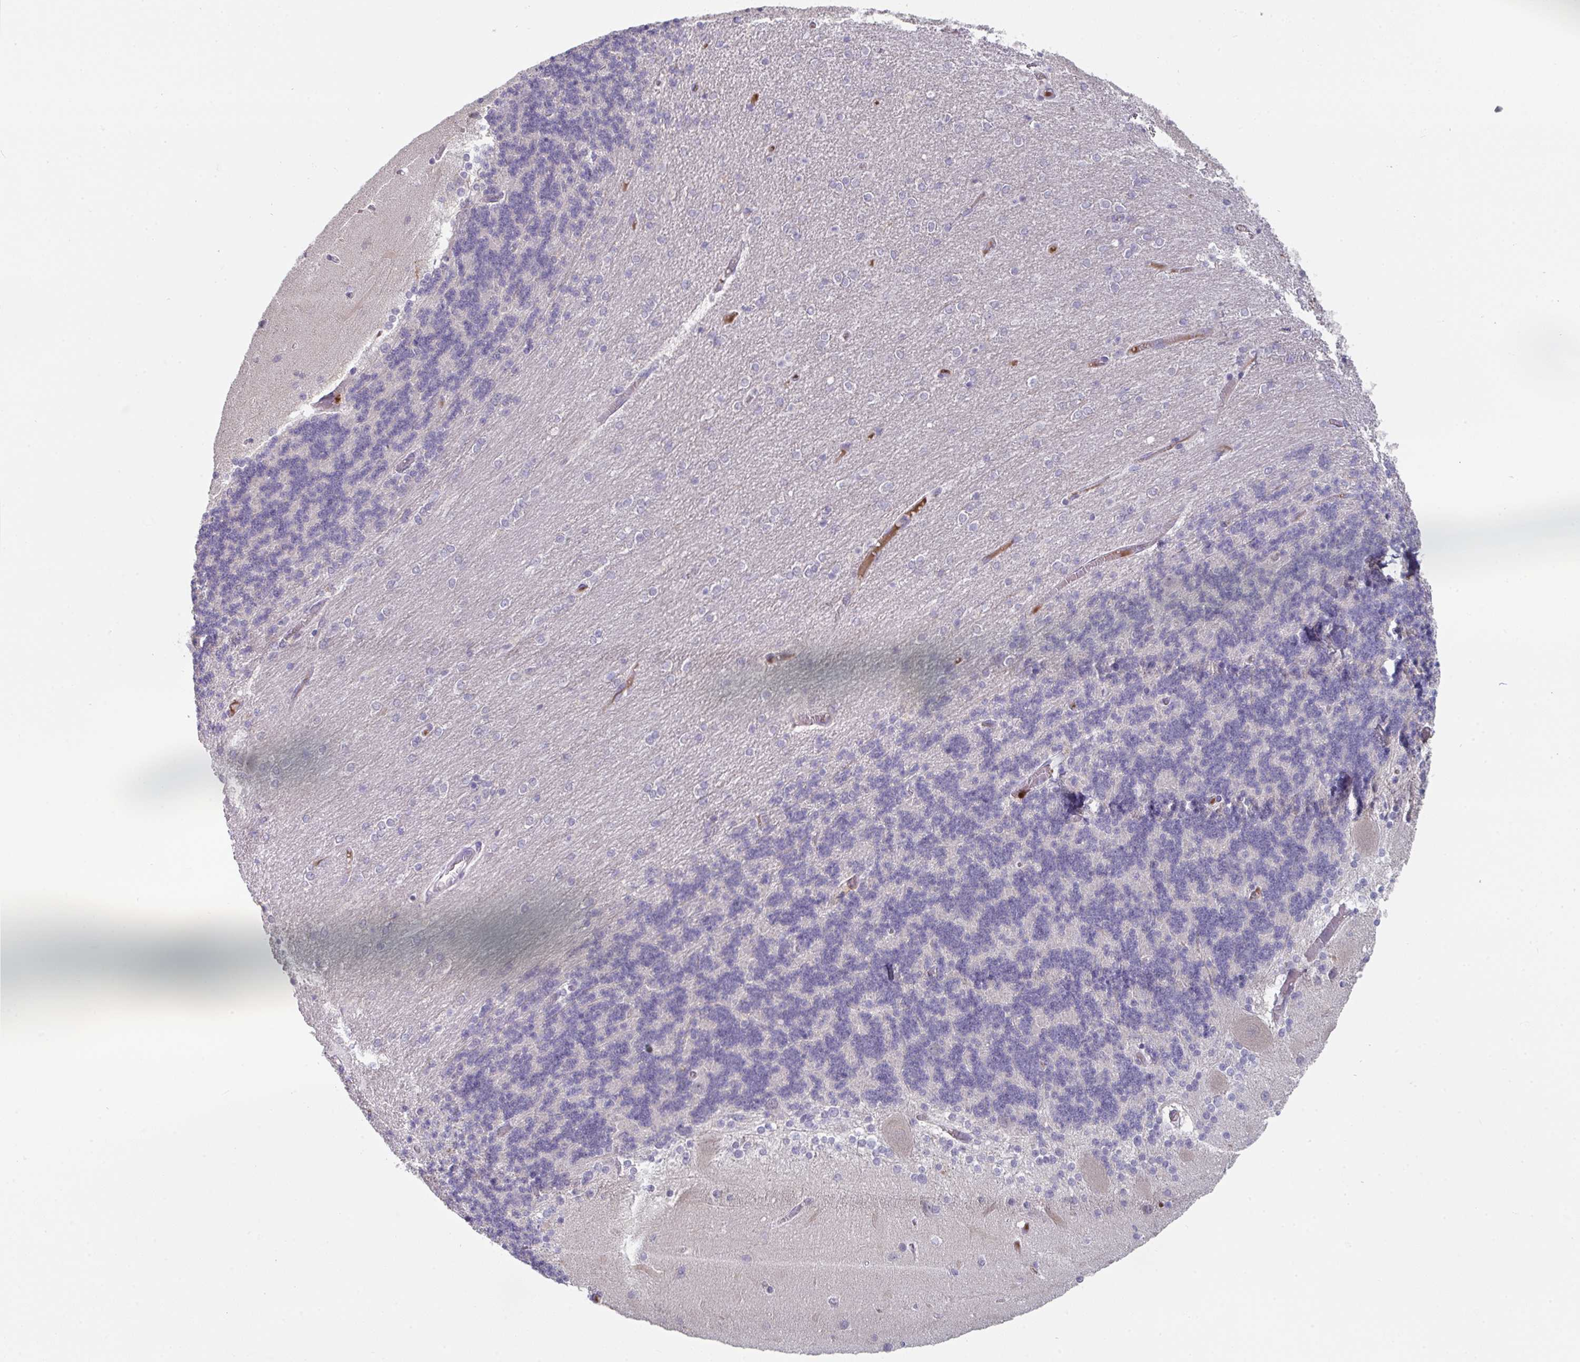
{"staining": {"intensity": "negative", "quantity": "none", "location": "none"}, "tissue": "cerebellum", "cell_type": "Cells in granular layer", "image_type": "normal", "snomed": [{"axis": "morphology", "description": "Normal tissue, NOS"}, {"axis": "topography", "description": "Cerebellum"}], "caption": "Normal cerebellum was stained to show a protein in brown. There is no significant expression in cells in granular layer. Brightfield microscopy of immunohistochemistry stained with DAB (3,3'-diaminobenzidine) (brown) and hematoxylin (blue), captured at high magnification.", "gene": "HGFAC", "patient": {"sex": "female", "age": 54}}